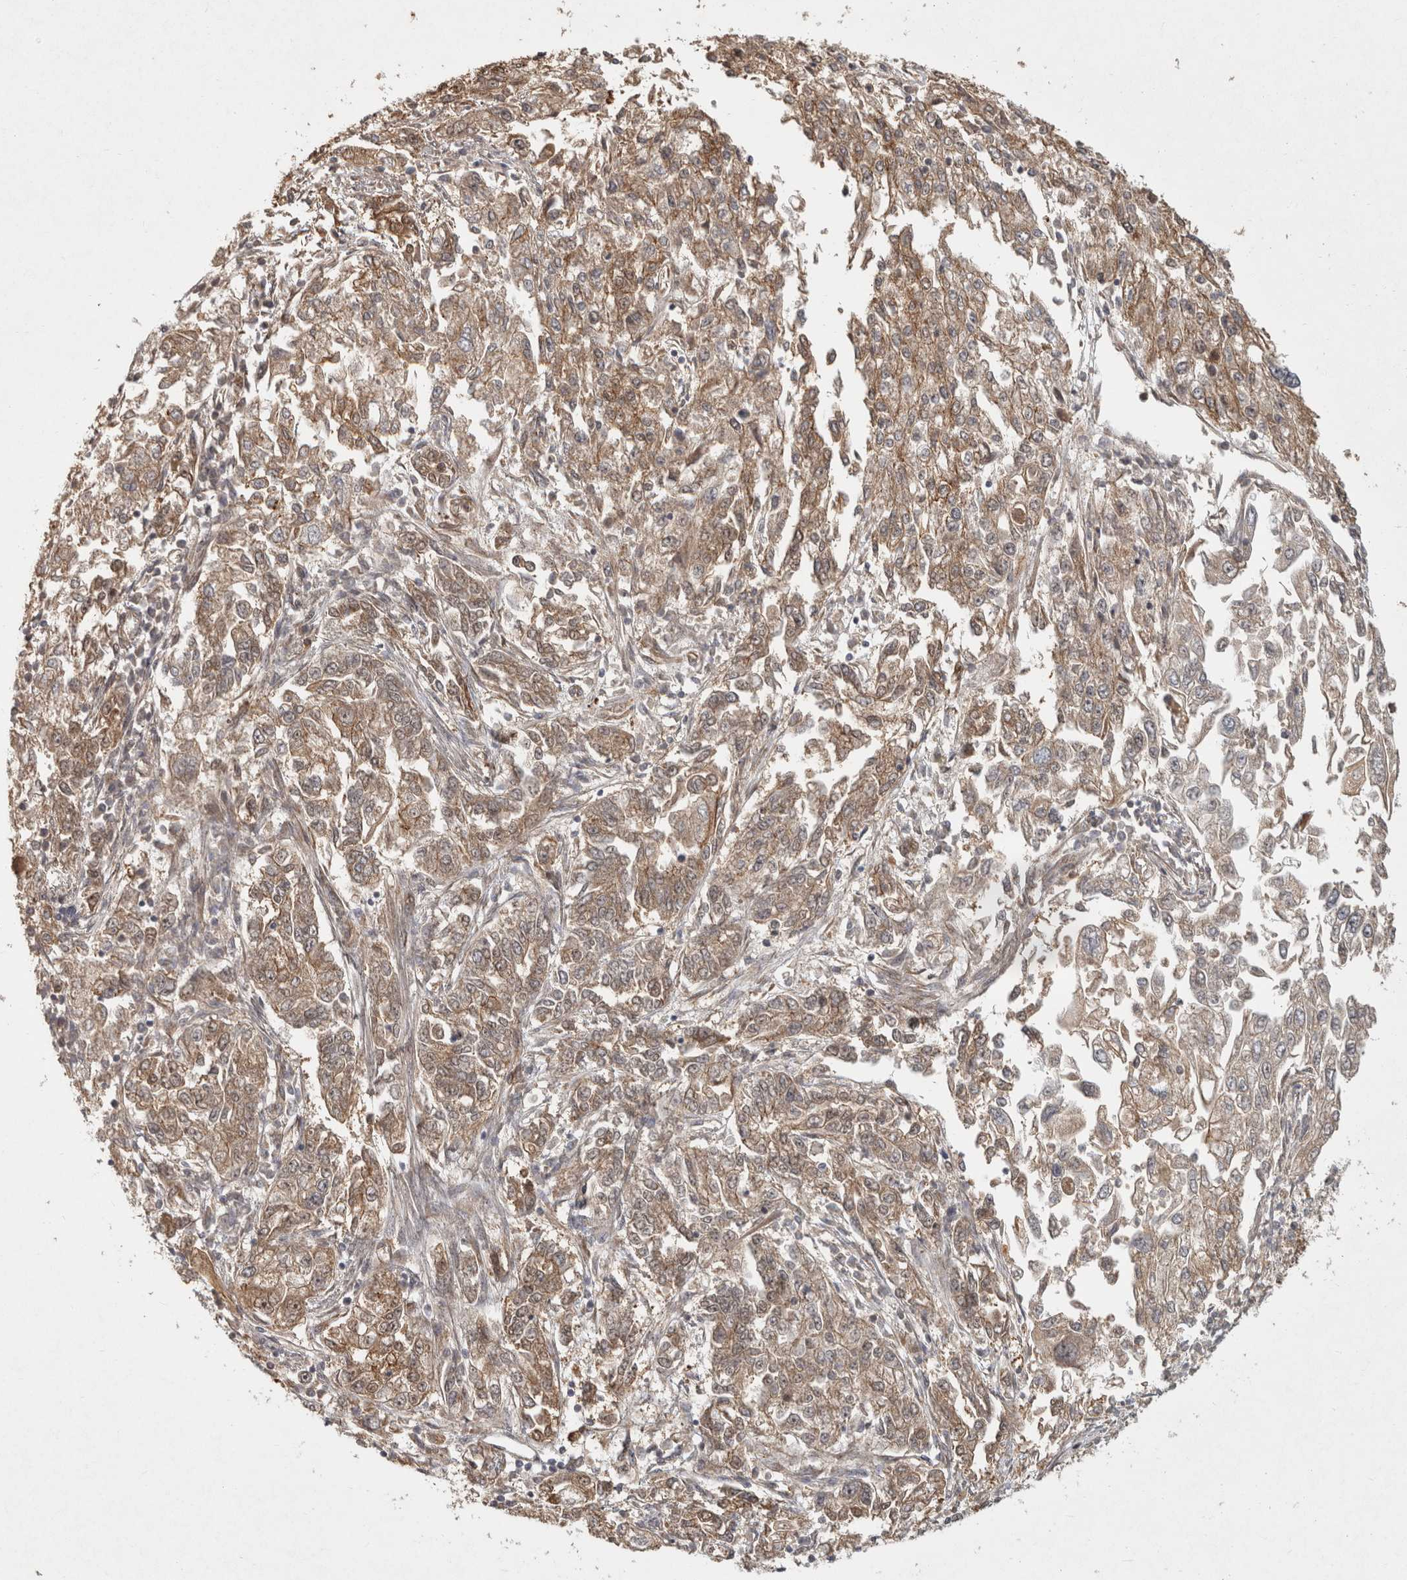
{"staining": {"intensity": "weak", "quantity": ">75%", "location": "cytoplasmic/membranous"}, "tissue": "endometrial cancer", "cell_type": "Tumor cells", "image_type": "cancer", "snomed": [{"axis": "morphology", "description": "Adenocarcinoma, NOS"}, {"axis": "topography", "description": "Endometrium"}], "caption": "Weak cytoplasmic/membranous expression is appreciated in about >75% of tumor cells in endometrial adenocarcinoma.", "gene": "CAMSAP2", "patient": {"sex": "female", "age": 49}}